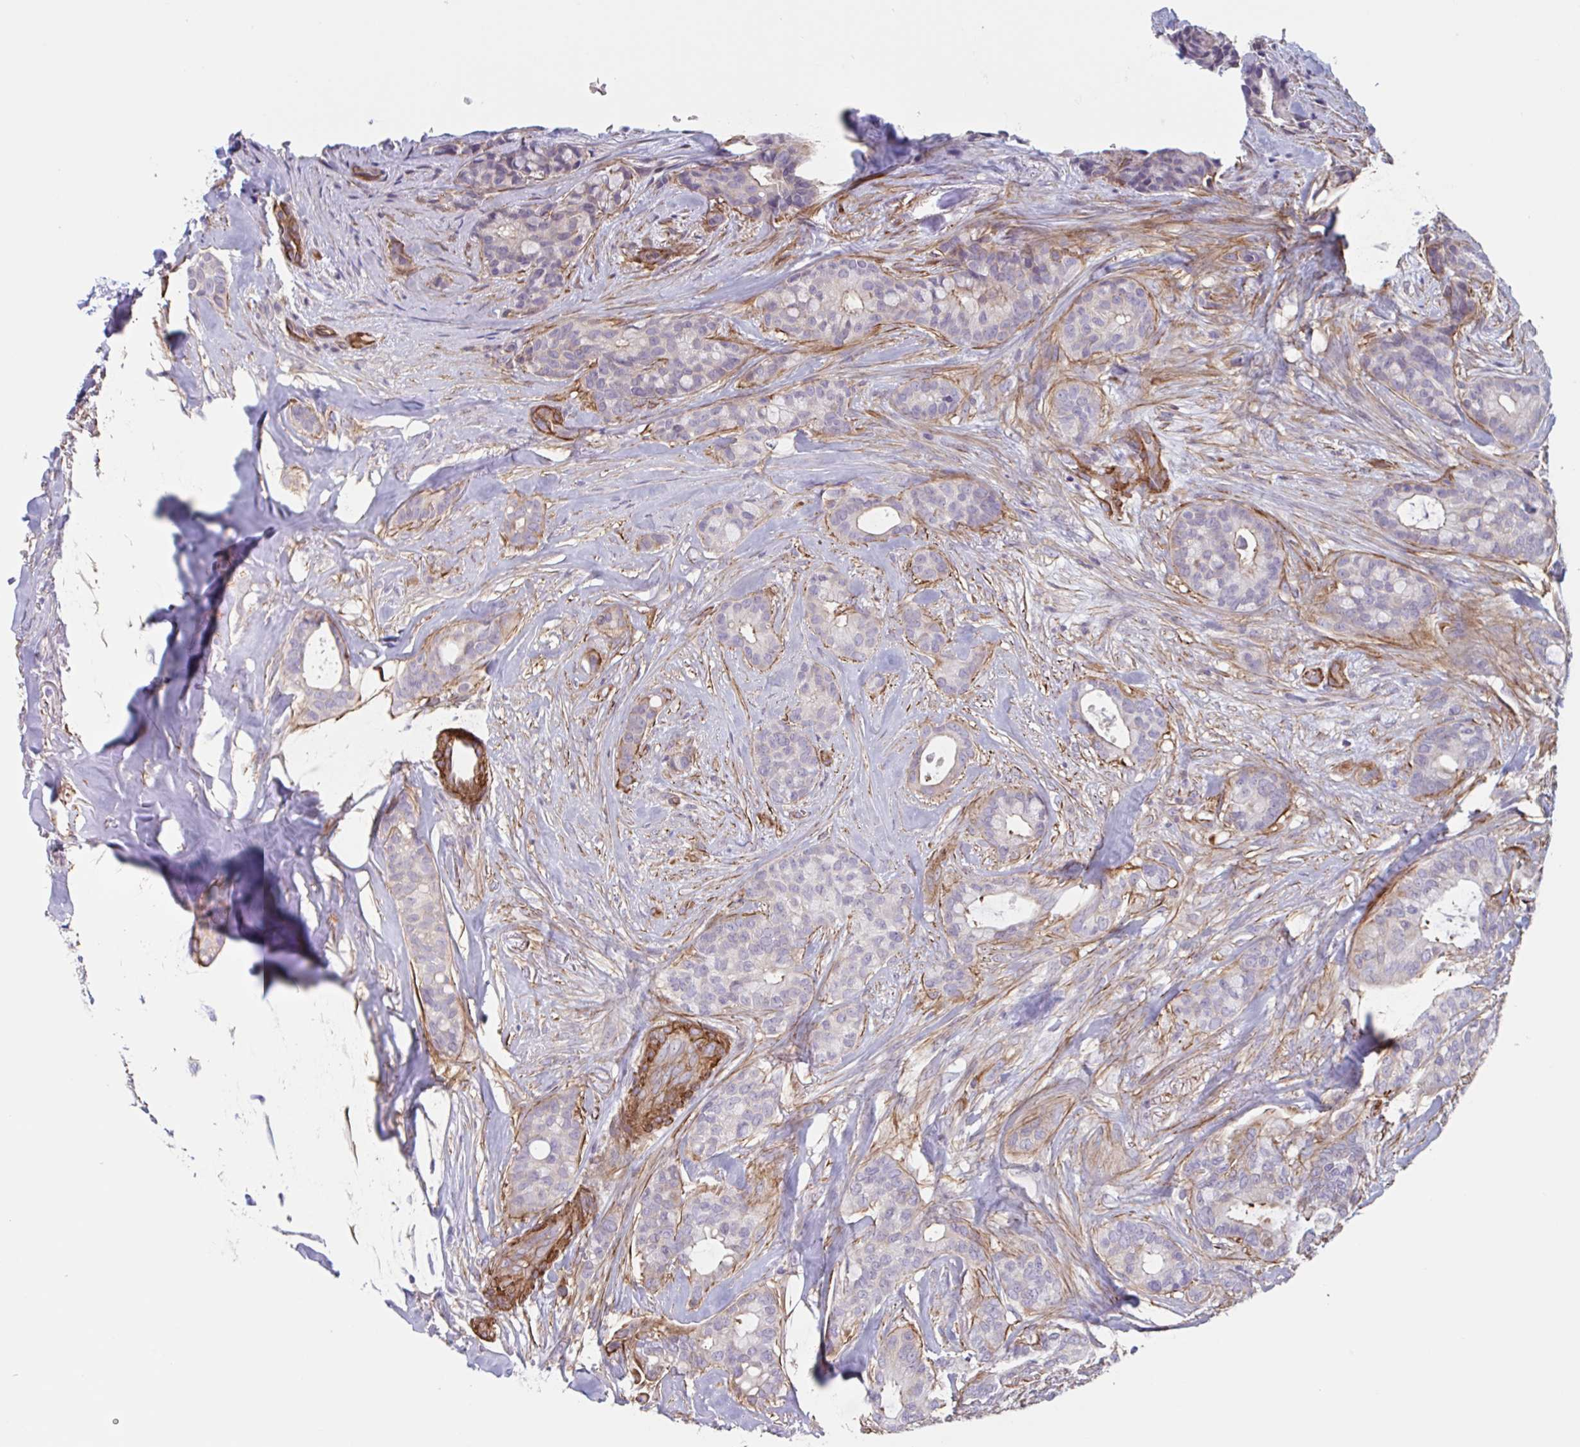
{"staining": {"intensity": "negative", "quantity": "none", "location": "none"}, "tissue": "breast cancer", "cell_type": "Tumor cells", "image_type": "cancer", "snomed": [{"axis": "morphology", "description": "Duct carcinoma"}, {"axis": "topography", "description": "Breast"}], "caption": "Tumor cells show no significant positivity in breast cancer.", "gene": "SHISA7", "patient": {"sex": "female", "age": 84}}